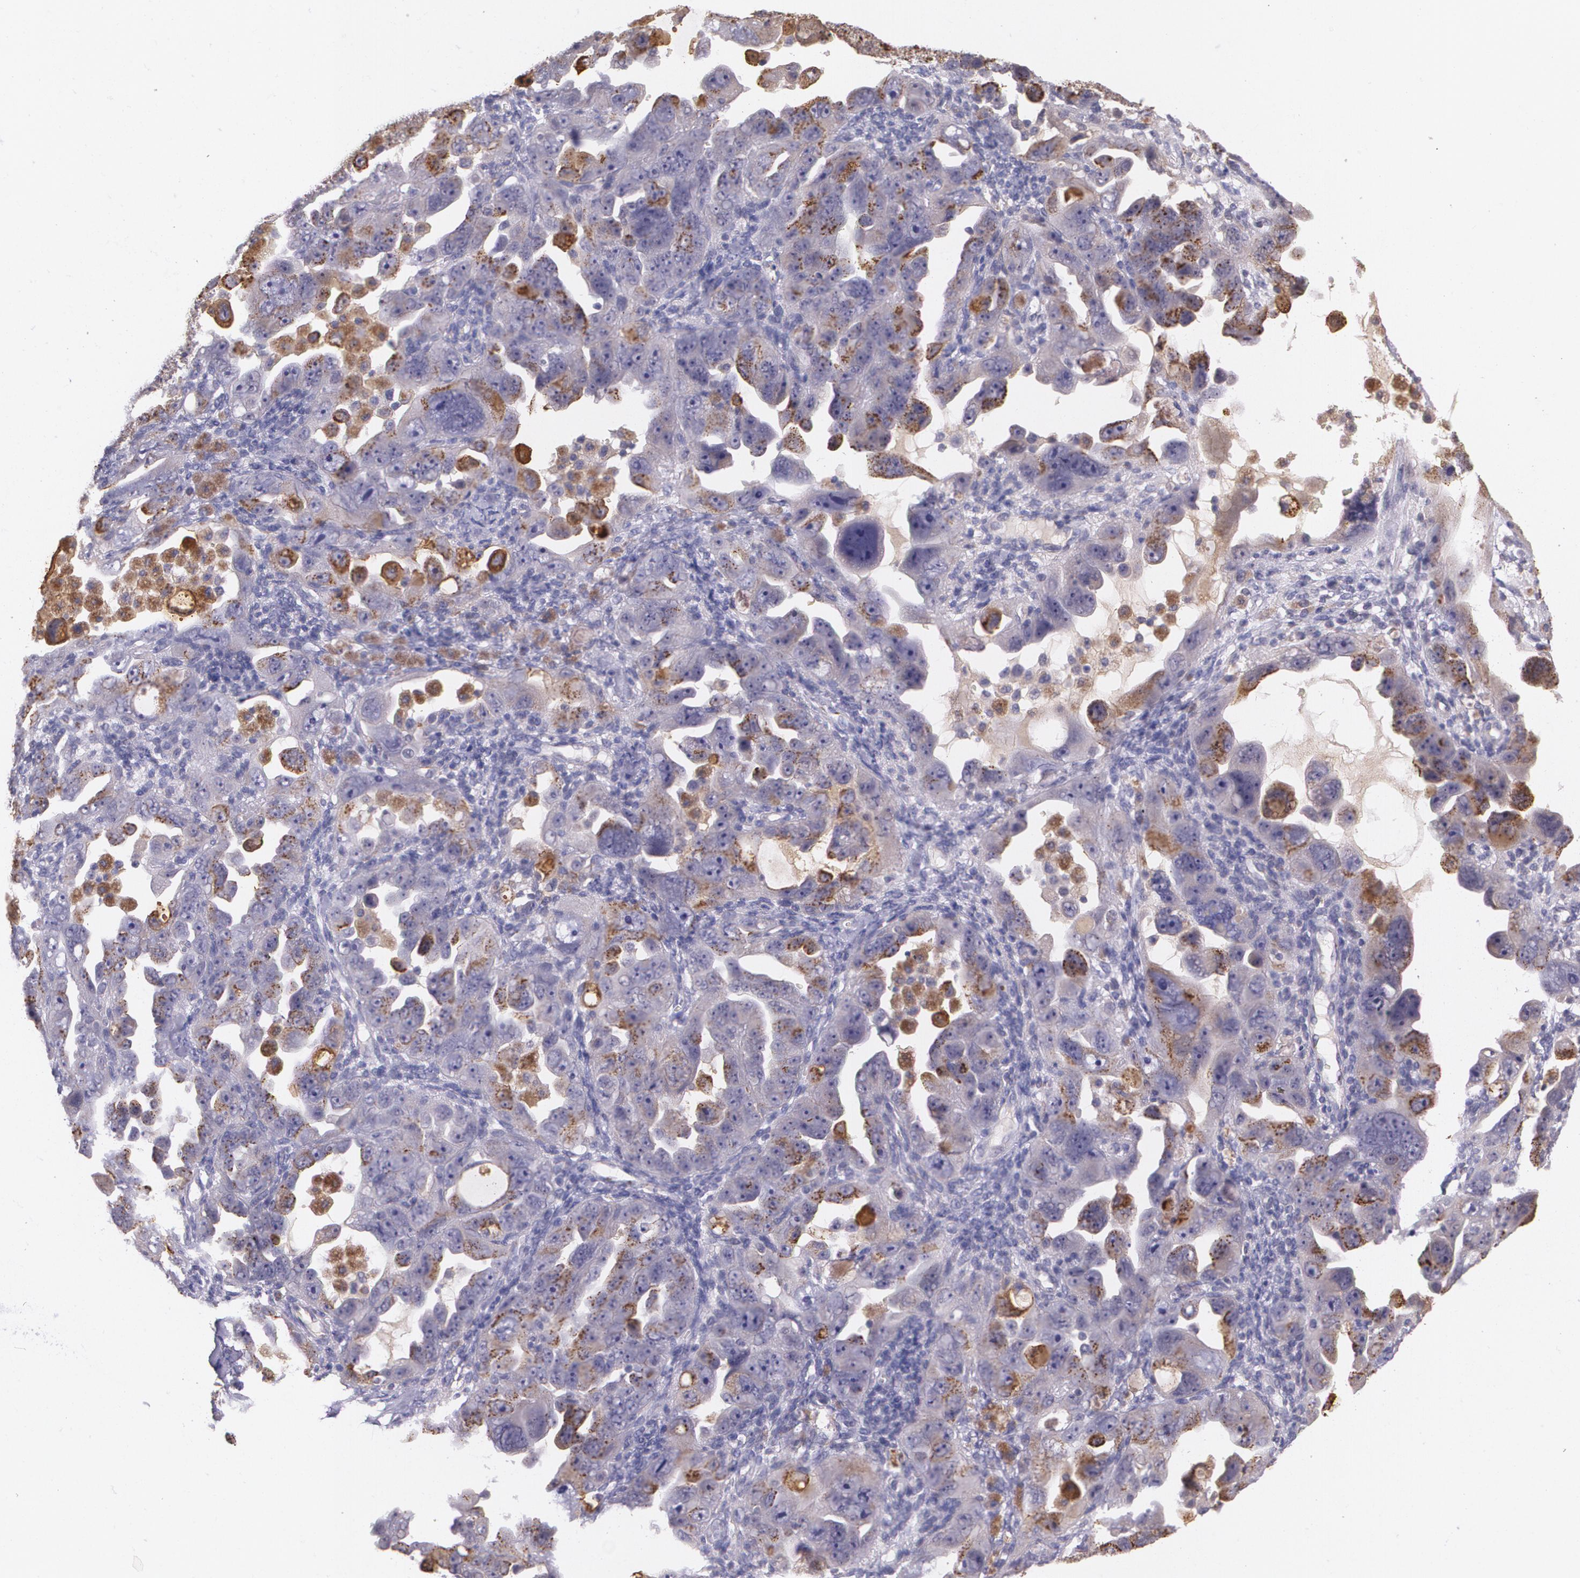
{"staining": {"intensity": "moderate", "quantity": "25%-75%", "location": "cytoplasmic/membranous"}, "tissue": "ovarian cancer", "cell_type": "Tumor cells", "image_type": "cancer", "snomed": [{"axis": "morphology", "description": "Cystadenocarcinoma, serous, NOS"}, {"axis": "topography", "description": "Ovary"}], "caption": "Ovarian serous cystadenocarcinoma stained for a protein (brown) reveals moderate cytoplasmic/membranous positive staining in about 25%-75% of tumor cells.", "gene": "TM4SF1", "patient": {"sex": "female", "age": 66}}